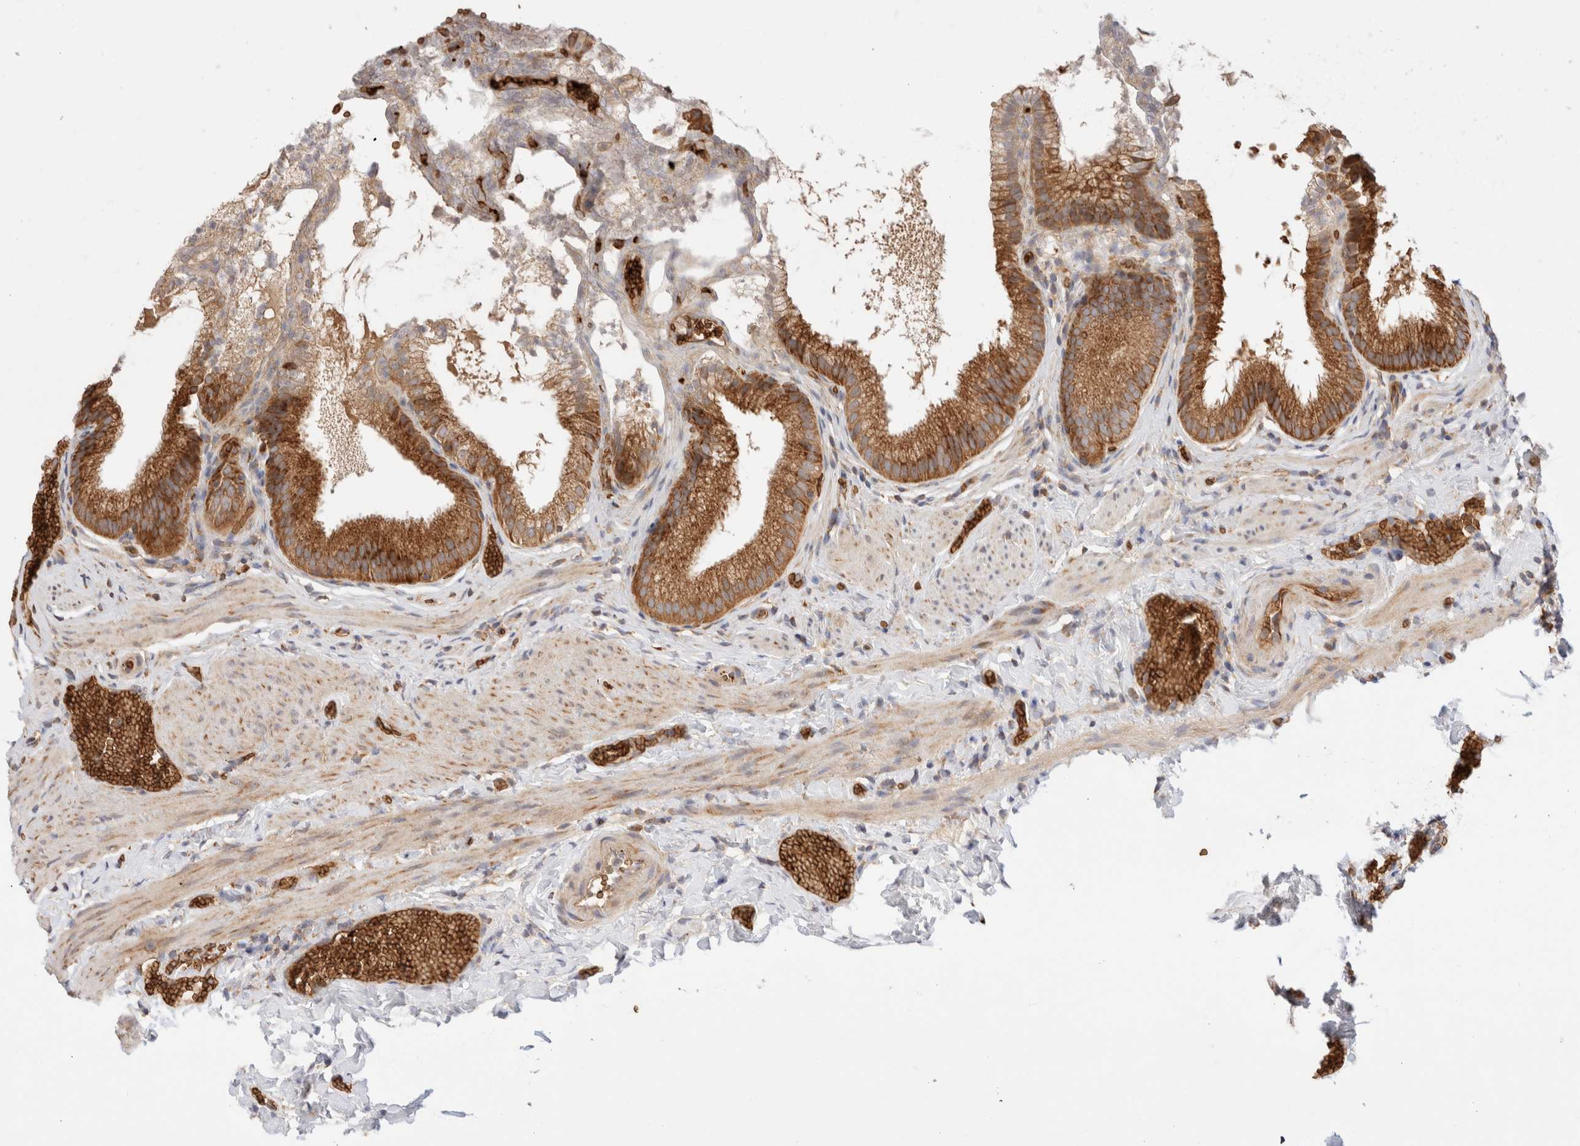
{"staining": {"intensity": "strong", "quantity": ">75%", "location": "cytoplasmic/membranous"}, "tissue": "gallbladder", "cell_type": "Glandular cells", "image_type": "normal", "snomed": [{"axis": "morphology", "description": "Normal tissue, NOS"}, {"axis": "topography", "description": "Gallbladder"}], "caption": "Immunohistochemistry (IHC) (DAB (3,3'-diaminobenzidine)) staining of benign human gallbladder exhibits strong cytoplasmic/membranous protein staining in approximately >75% of glandular cells. Using DAB (brown) and hematoxylin (blue) stains, captured at high magnification using brightfield microscopy.", "gene": "UTS2B", "patient": {"sex": "male", "age": 38}}